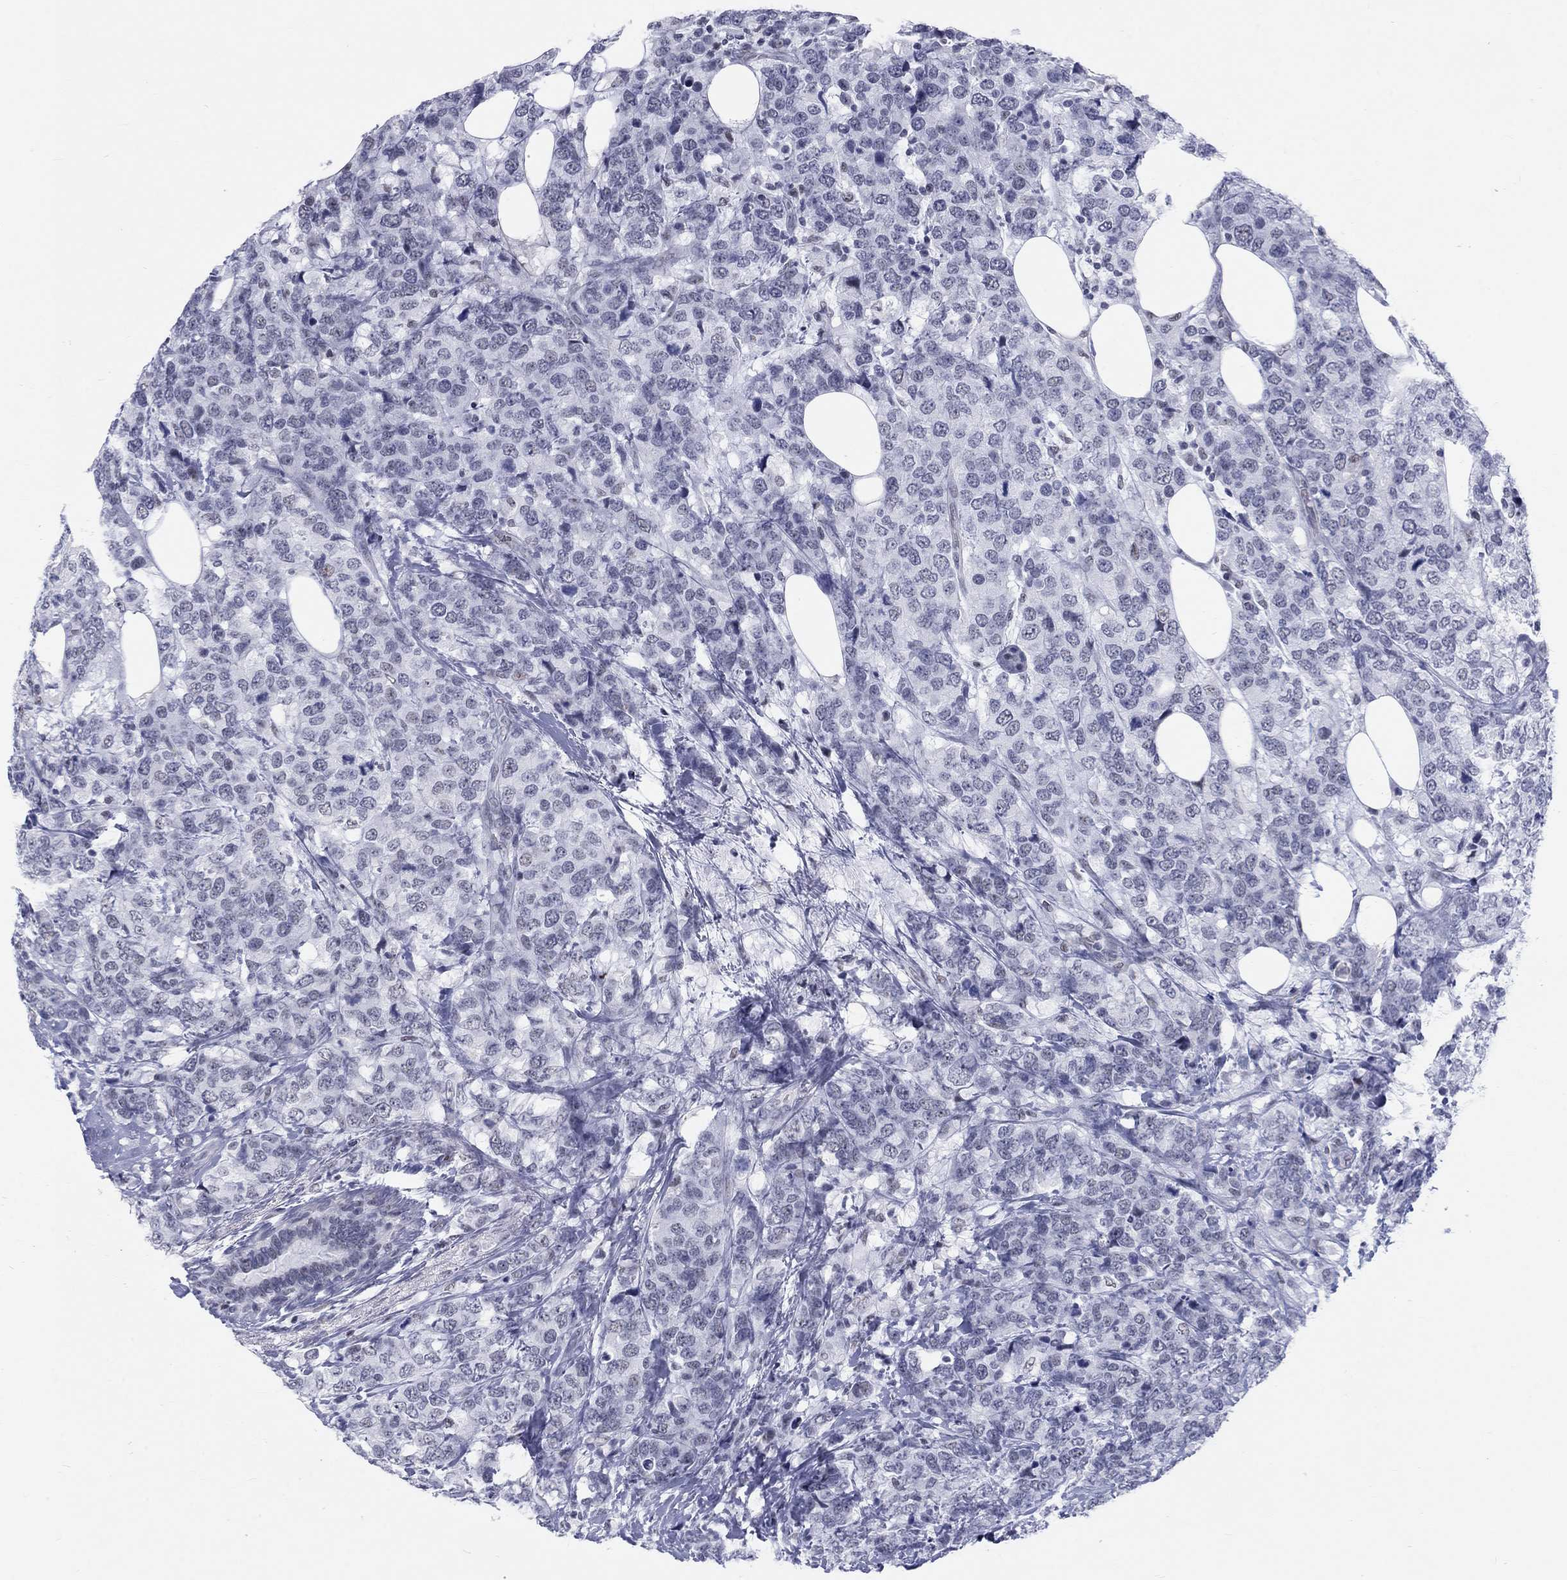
{"staining": {"intensity": "negative", "quantity": "none", "location": "none"}, "tissue": "breast cancer", "cell_type": "Tumor cells", "image_type": "cancer", "snomed": [{"axis": "morphology", "description": "Lobular carcinoma"}, {"axis": "topography", "description": "Breast"}], "caption": "This is a micrograph of IHC staining of breast cancer, which shows no expression in tumor cells. The staining is performed using DAB (3,3'-diaminobenzidine) brown chromogen with nuclei counter-stained in using hematoxylin.", "gene": "DMTN", "patient": {"sex": "female", "age": 59}}